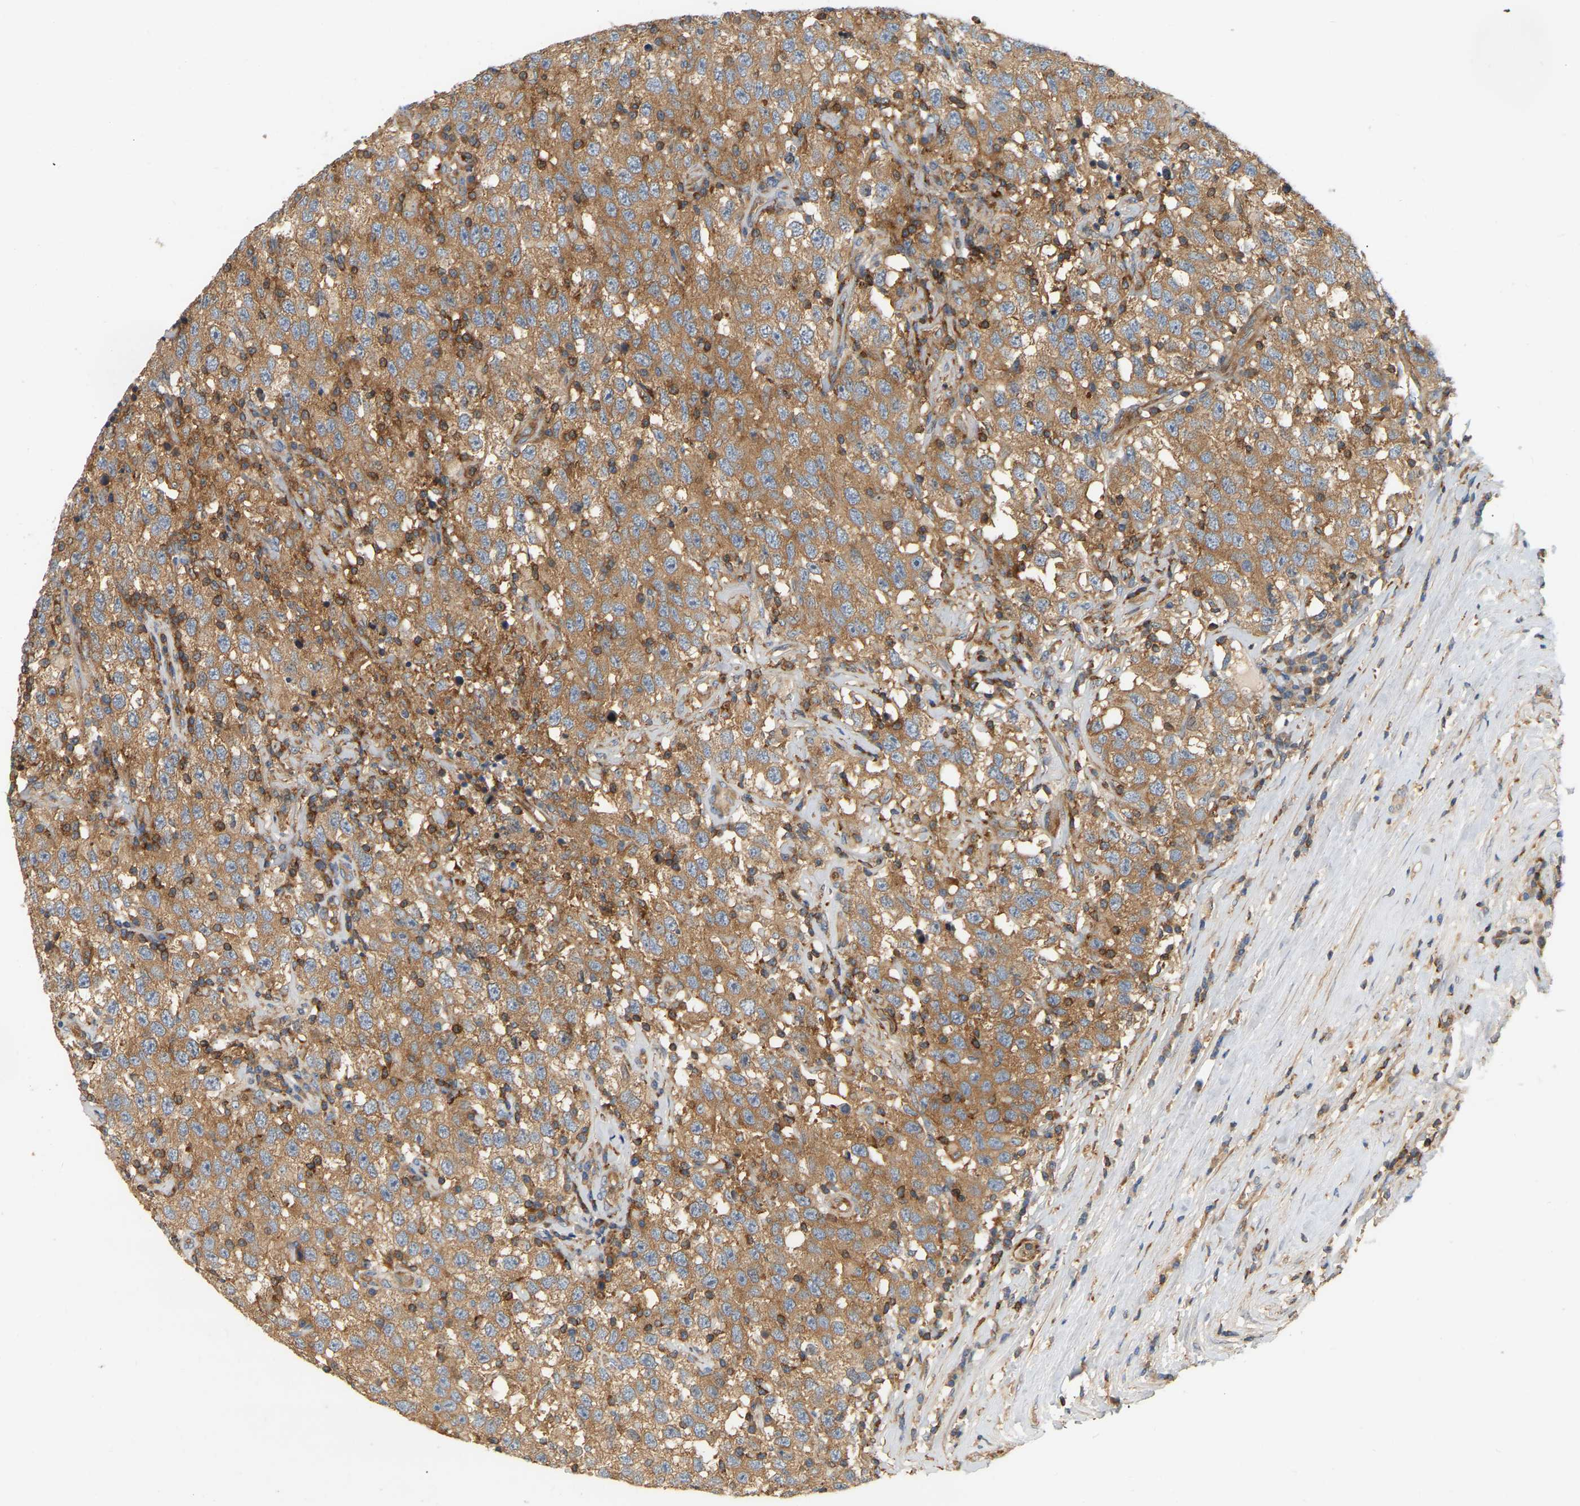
{"staining": {"intensity": "moderate", "quantity": ">75%", "location": "cytoplasmic/membranous"}, "tissue": "testis cancer", "cell_type": "Tumor cells", "image_type": "cancer", "snomed": [{"axis": "morphology", "description": "Seminoma, NOS"}, {"axis": "topography", "description": "Testis"}], "caption": "Immunohistochemistry (IHC) staining of testis seminoma, which reveals medium levels of moderate cytoplasmic/membranous positivity in about >75% of tumor cells indicating moderate cytoplasmic/membranous protein positivity. The staining was performed using DAB (brown) for protein detection and nuclei were counterstained in hematoxylin (blue).", "gene": "AKAP13", "patient": {"sex": "male", "age": 41}}